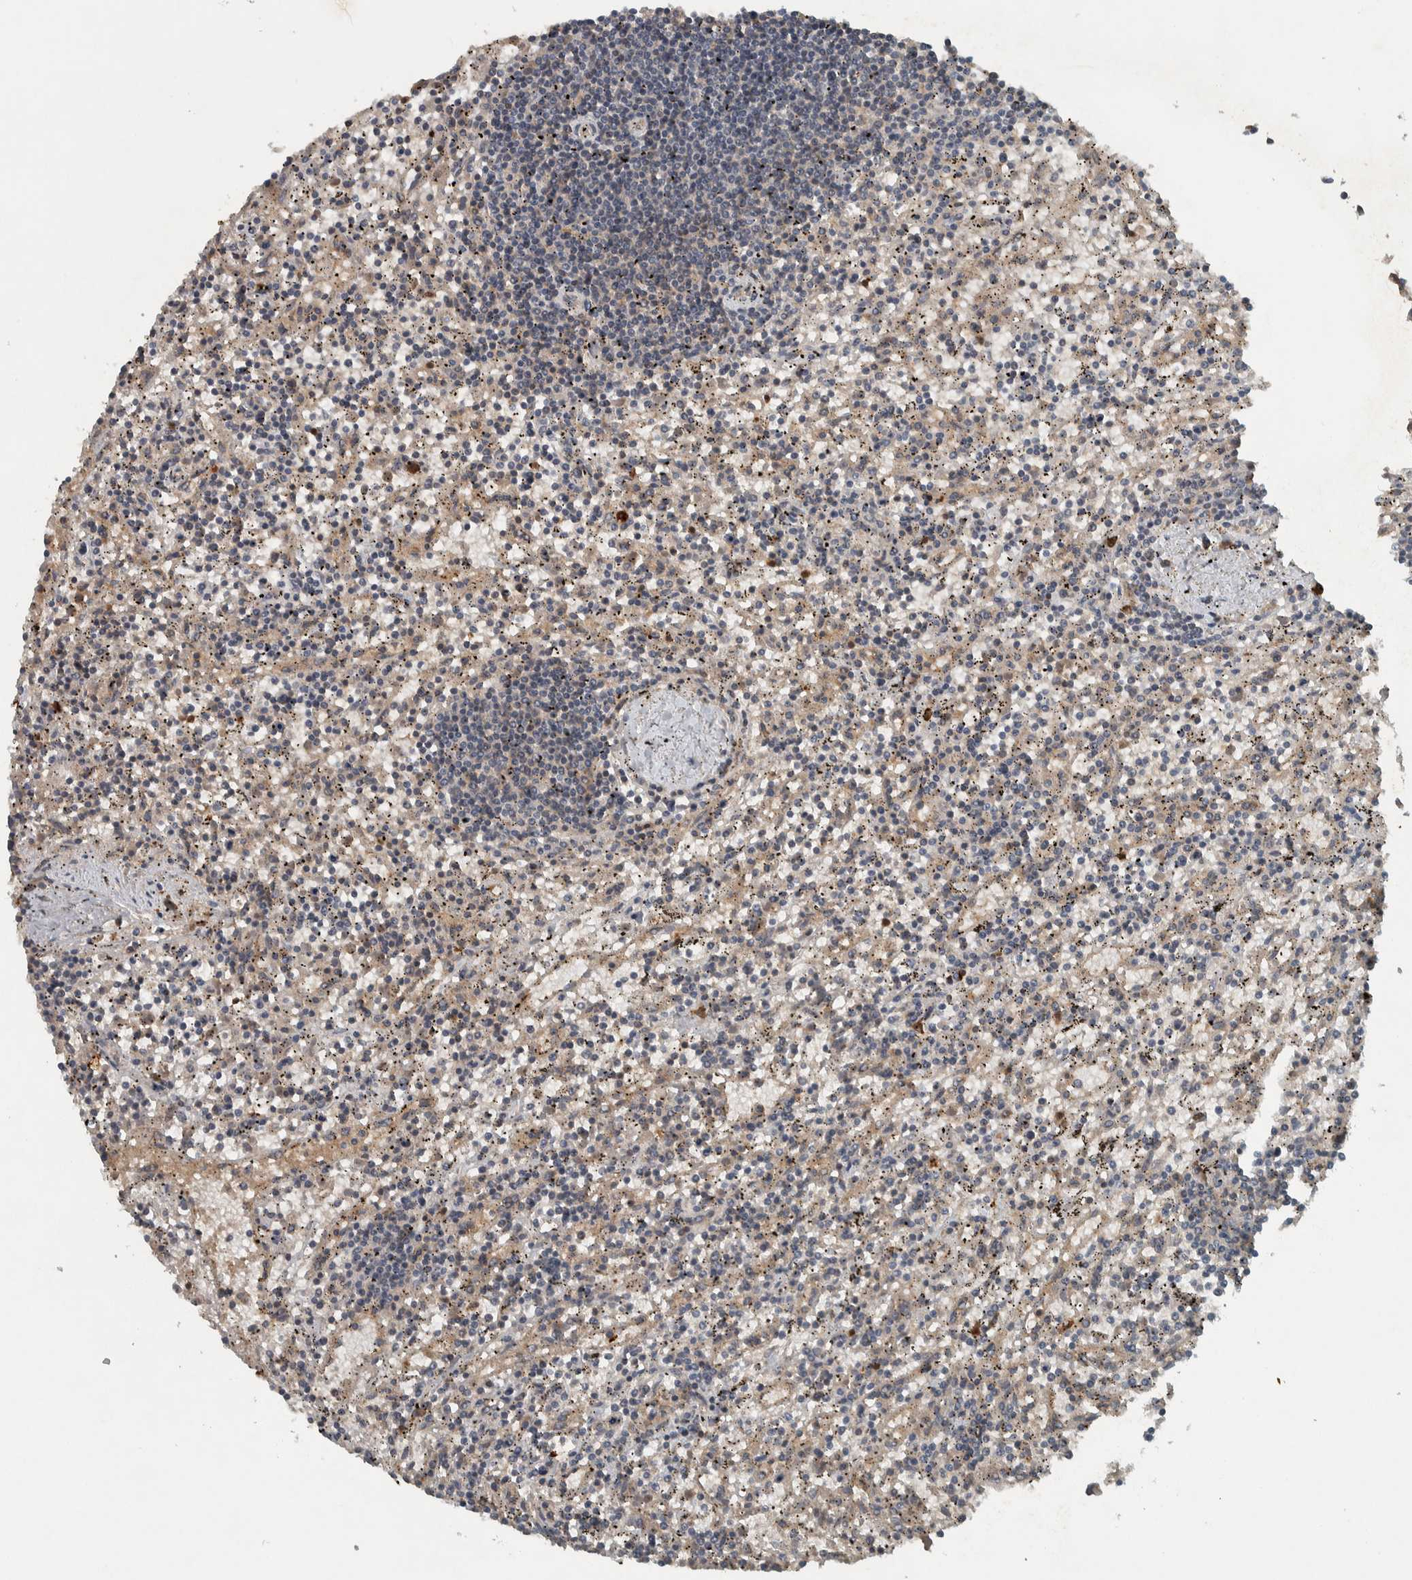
{"staining": {"intensity": "weak", "quantity": "<25%", "location": "cytoplasmic/membranous"}, "tissue": "lymphoma", "cell_type": "Tumor cells", "image_type": "cancer", "snomed": [{"axis": "morphology", "description": "Malignant lymphoma, non-Hodgkin's type, Low grade"}, {"axis": "topography", "description": "Spleen"}], "caption": "This is a micrograph of immunohistochemistry (IHC) staining of low-grade malignant lymphoma, non-Hodgkin's type, which shows no positivity in tumor cells. (DAB (3,3'-diaminobenzidine) immunohistochemistry with hematoxylin counter stain).", "gene": "CLCN2", "patient": {"sex": "male", "age": 76}}